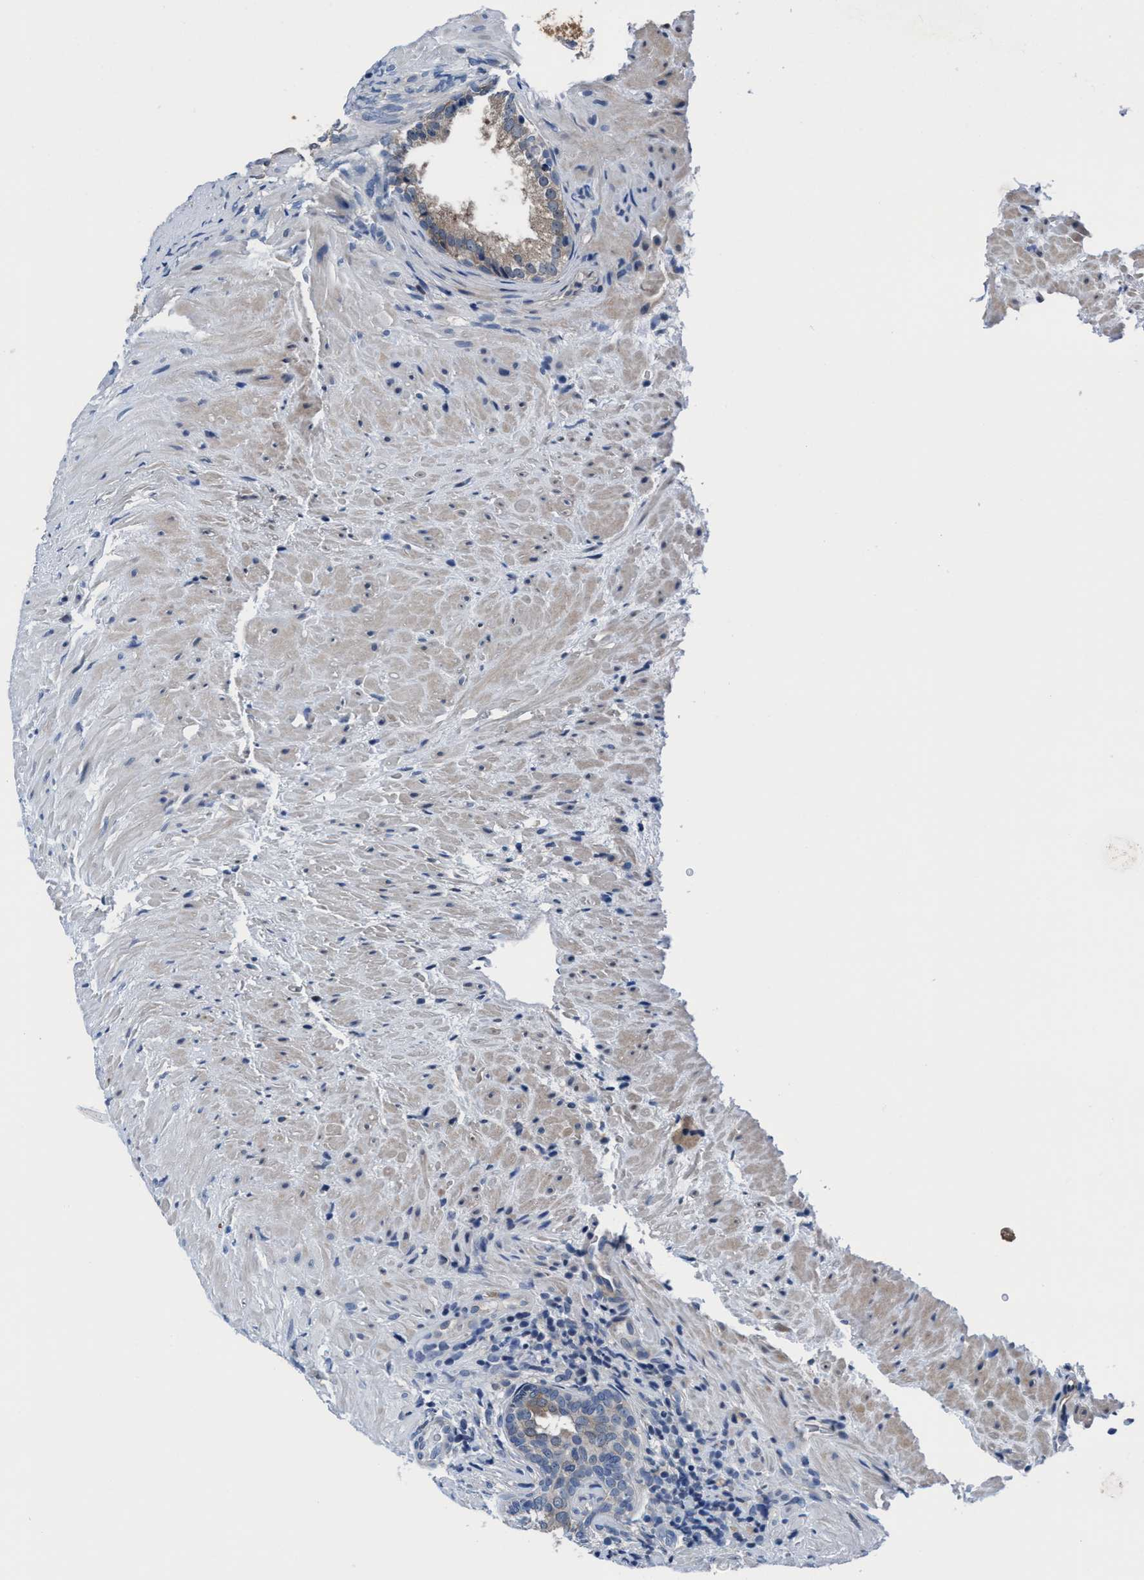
{"staining": {"intensity": "weak", "quantity": "<25%", "location": "cytoplasmic/membranous"}, "tissue": "prostate", "cell_type": "Glandular cells", "image_type": "normal", "snomed": [{"axis": "morphology", "description": "Normal tissue, NOS"}, {"axis": "topography", "description": "Prostate"}], "caption": "Immunohistochemistry (IHC) micrograph of benign human prostate stained for a protein (brown), which displays no expression in glandular cells. Brightfield microscopy of IHC stained with DAB (3,3'-diaminobenzidine) (brown) and hematoxylin (blue), captured at high magnification.", "gene": "TMEM94", "patient": {"sex": "male", "age": 76}}